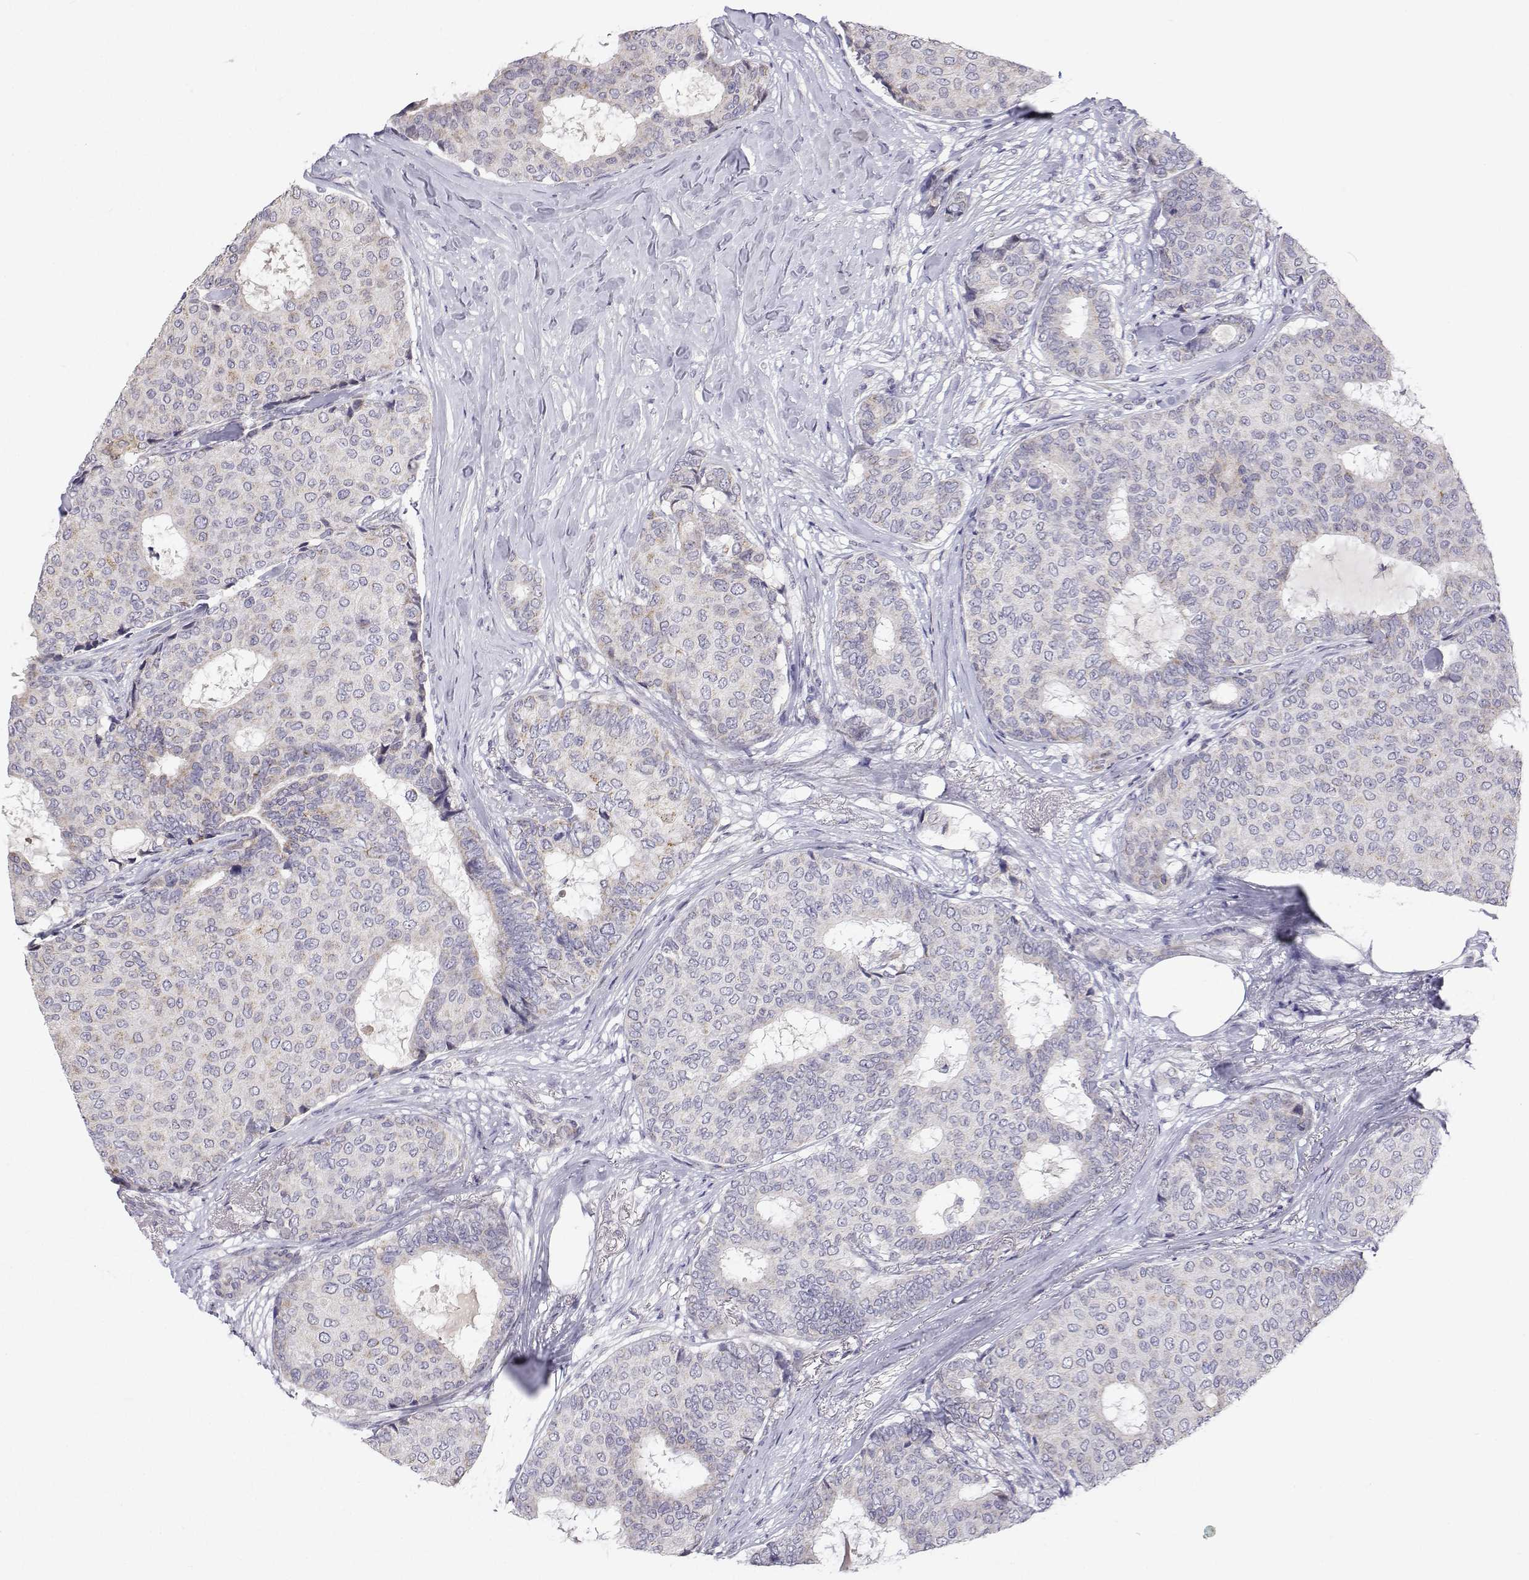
{"staining": {"intensity": "negative", "quantity": "none", "location": "none"}, "tissue": "breast cancer", "cell_type": "Tumor cells", "image_type": "cancer", "snomed": [{"axis": "morphology", "description": "Duct carcinoma"}, {"axis": "topography", "description": "Breast"}], "caption": "An image of human intraductal carcinoma (breast) is negative for staining in tumor cells. Nuclei are stained in blue.", "gene": "MRPL3", "patient": {"sex": "female", "age": 75}}